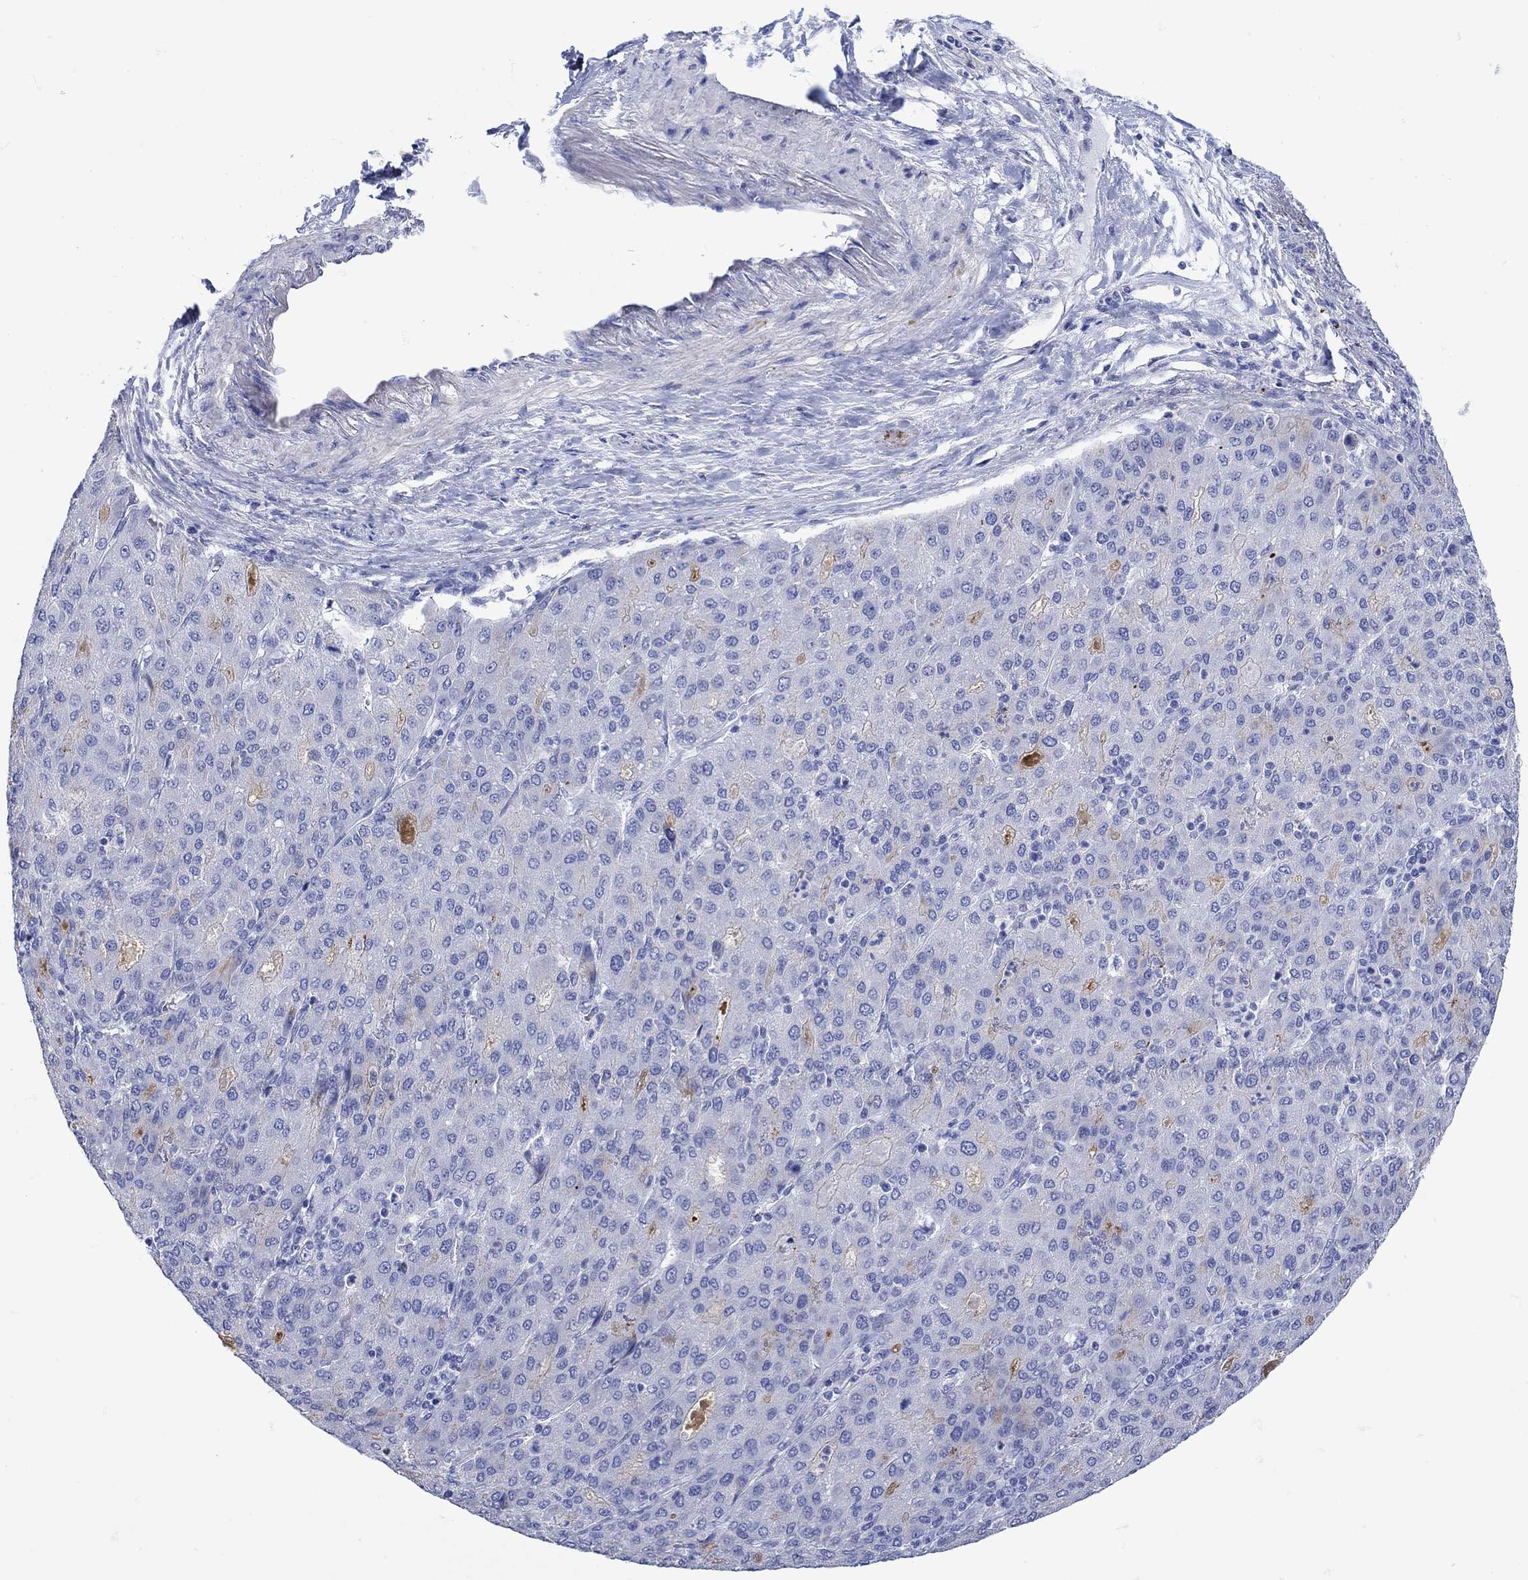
{"staining": {"intensity": "weak", "quantity": "<25%", "location": "cytoplasmic/membranous"}, "tissue": "liver cancer", "cell_type": "Tumor cells", "image_type": "cancer", "snomed": [{"axis": "morphology", "description": "Carcinoma, Hepatocellular, NOS"}, {"axis": "topography", "description": "Liver"}], "caption": "An immunohistochemistry (IHC) micrograph of liver cancer is shown. There is no staining in tumor cells of liver cancer. Nuclei are stained in blue.", "gene": "ANKMY1", "patient": {"sex": "male", "age": 65}}